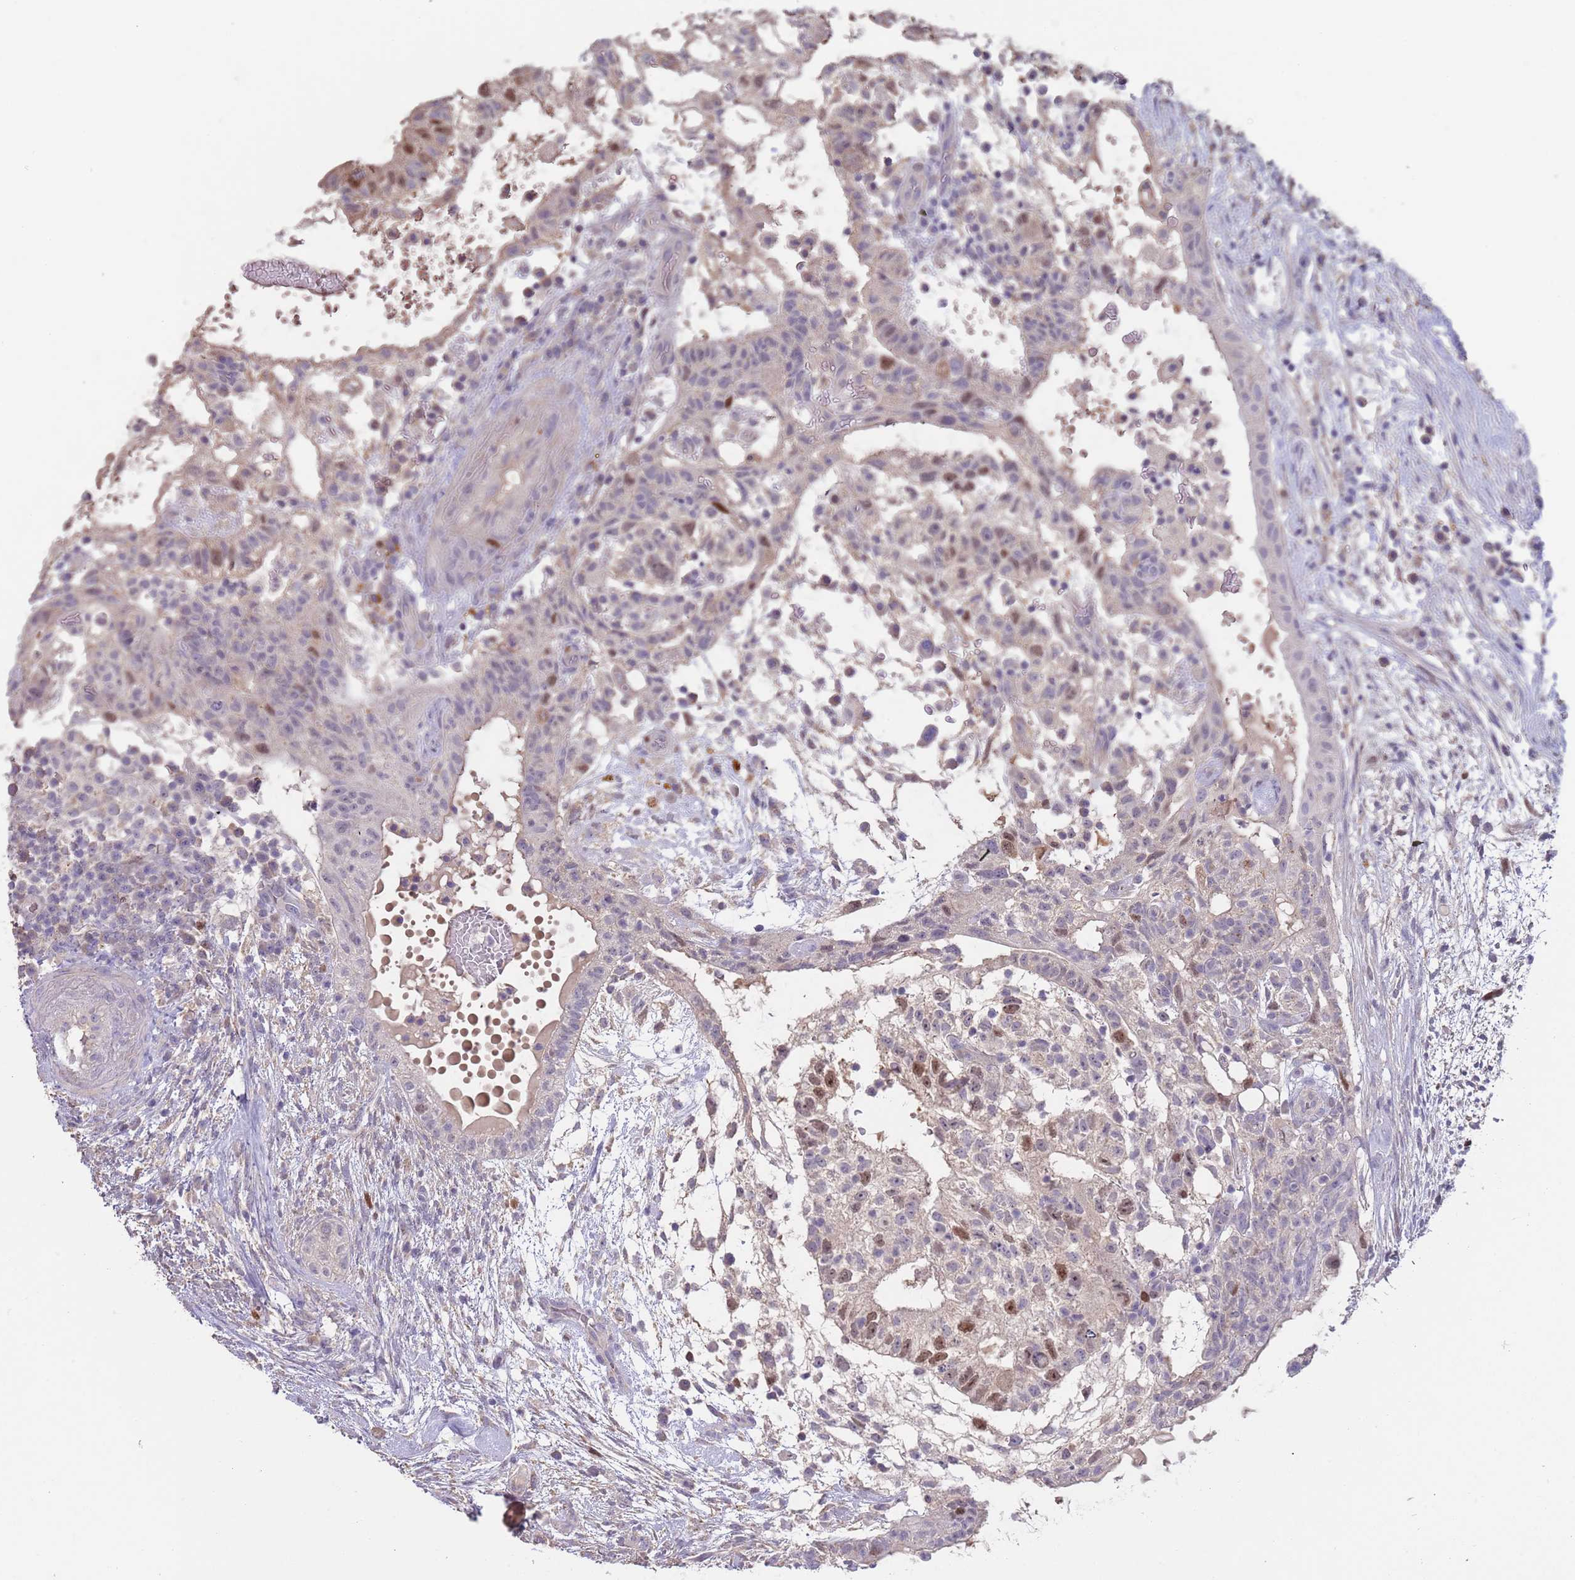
{"staining": {"intensity": "strong", "quantity": "<25%", "location": "nuclear"}, "tissue": "testis cancer", "cell_type": "Tumor cells", "image_type": "cancer", "snomed": [{"axis": "morphology", "description": "Normal tissue, NOS"}, {"axis": "morphology", "description": "Carcinoma, Embryonal, NOS"}, {"axis": "topography", "description": "Testis"}], "caption": "Immunohistochemical staining of human testis cancer reveals medium levels of strong nuclear protein expression in approximately <25% of tumor cells.", "gene": "PIMREG", "patient": {"sex": "male", "age": 32}}